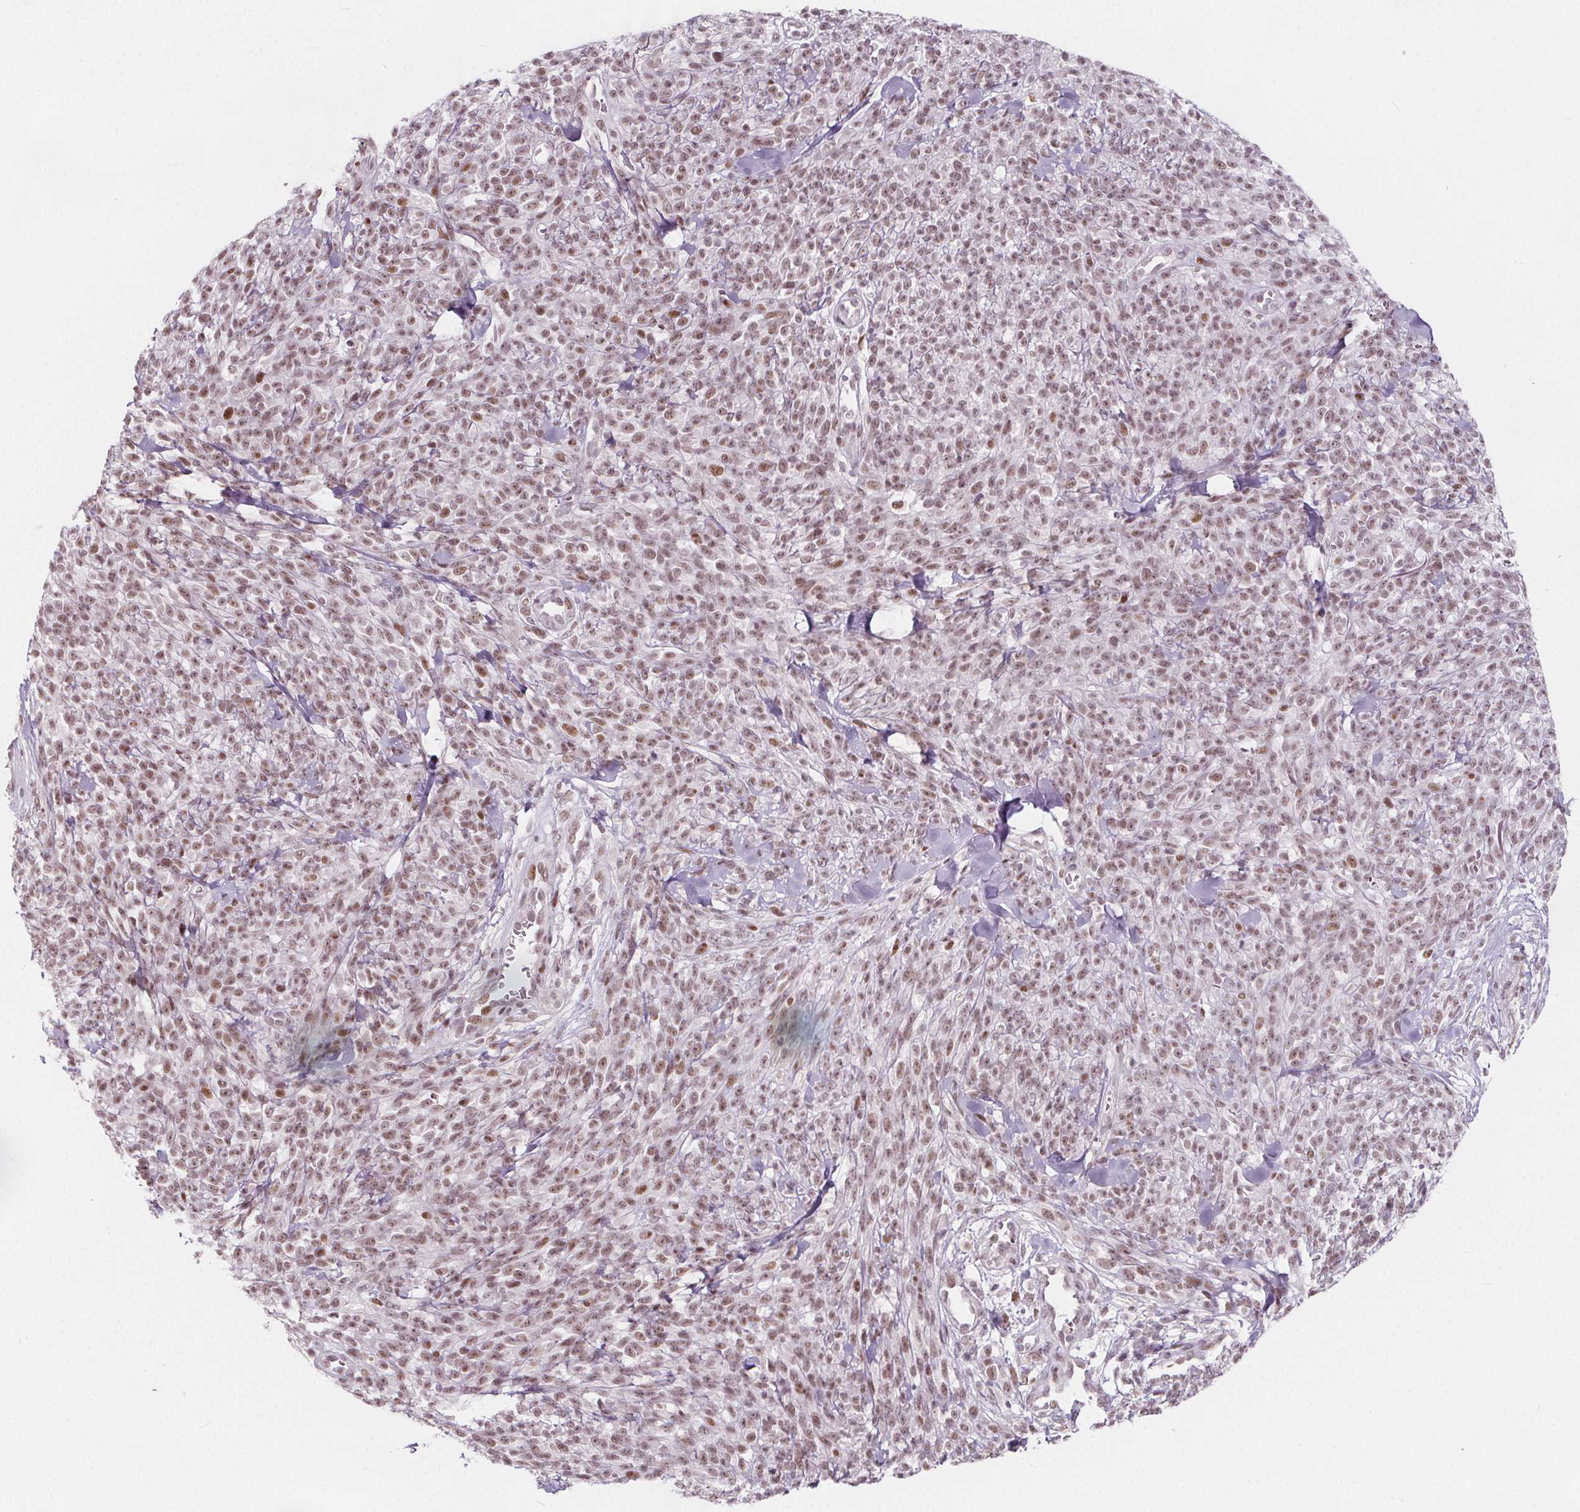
{"staining": {"intensity": "moderate", "quantity": ">75%", "location": "nuclear"}, "tissue": "melanoma", "cell_type": "Tumor cells", "image_type": "cancer", "snomed": [{"axis": "morphology", "description": "Malignant melanoma, NOS"}, {"axis": "topography", "description": "Skin"}, {"axis": "topography", "description": "Skin of trunk"}], "caption": "Moderate nuclear positivity is seen in about >75% of tumor cells in melanoma.", "gene": "TAF6L", "patient": {"sex": "male", "age": 74}}